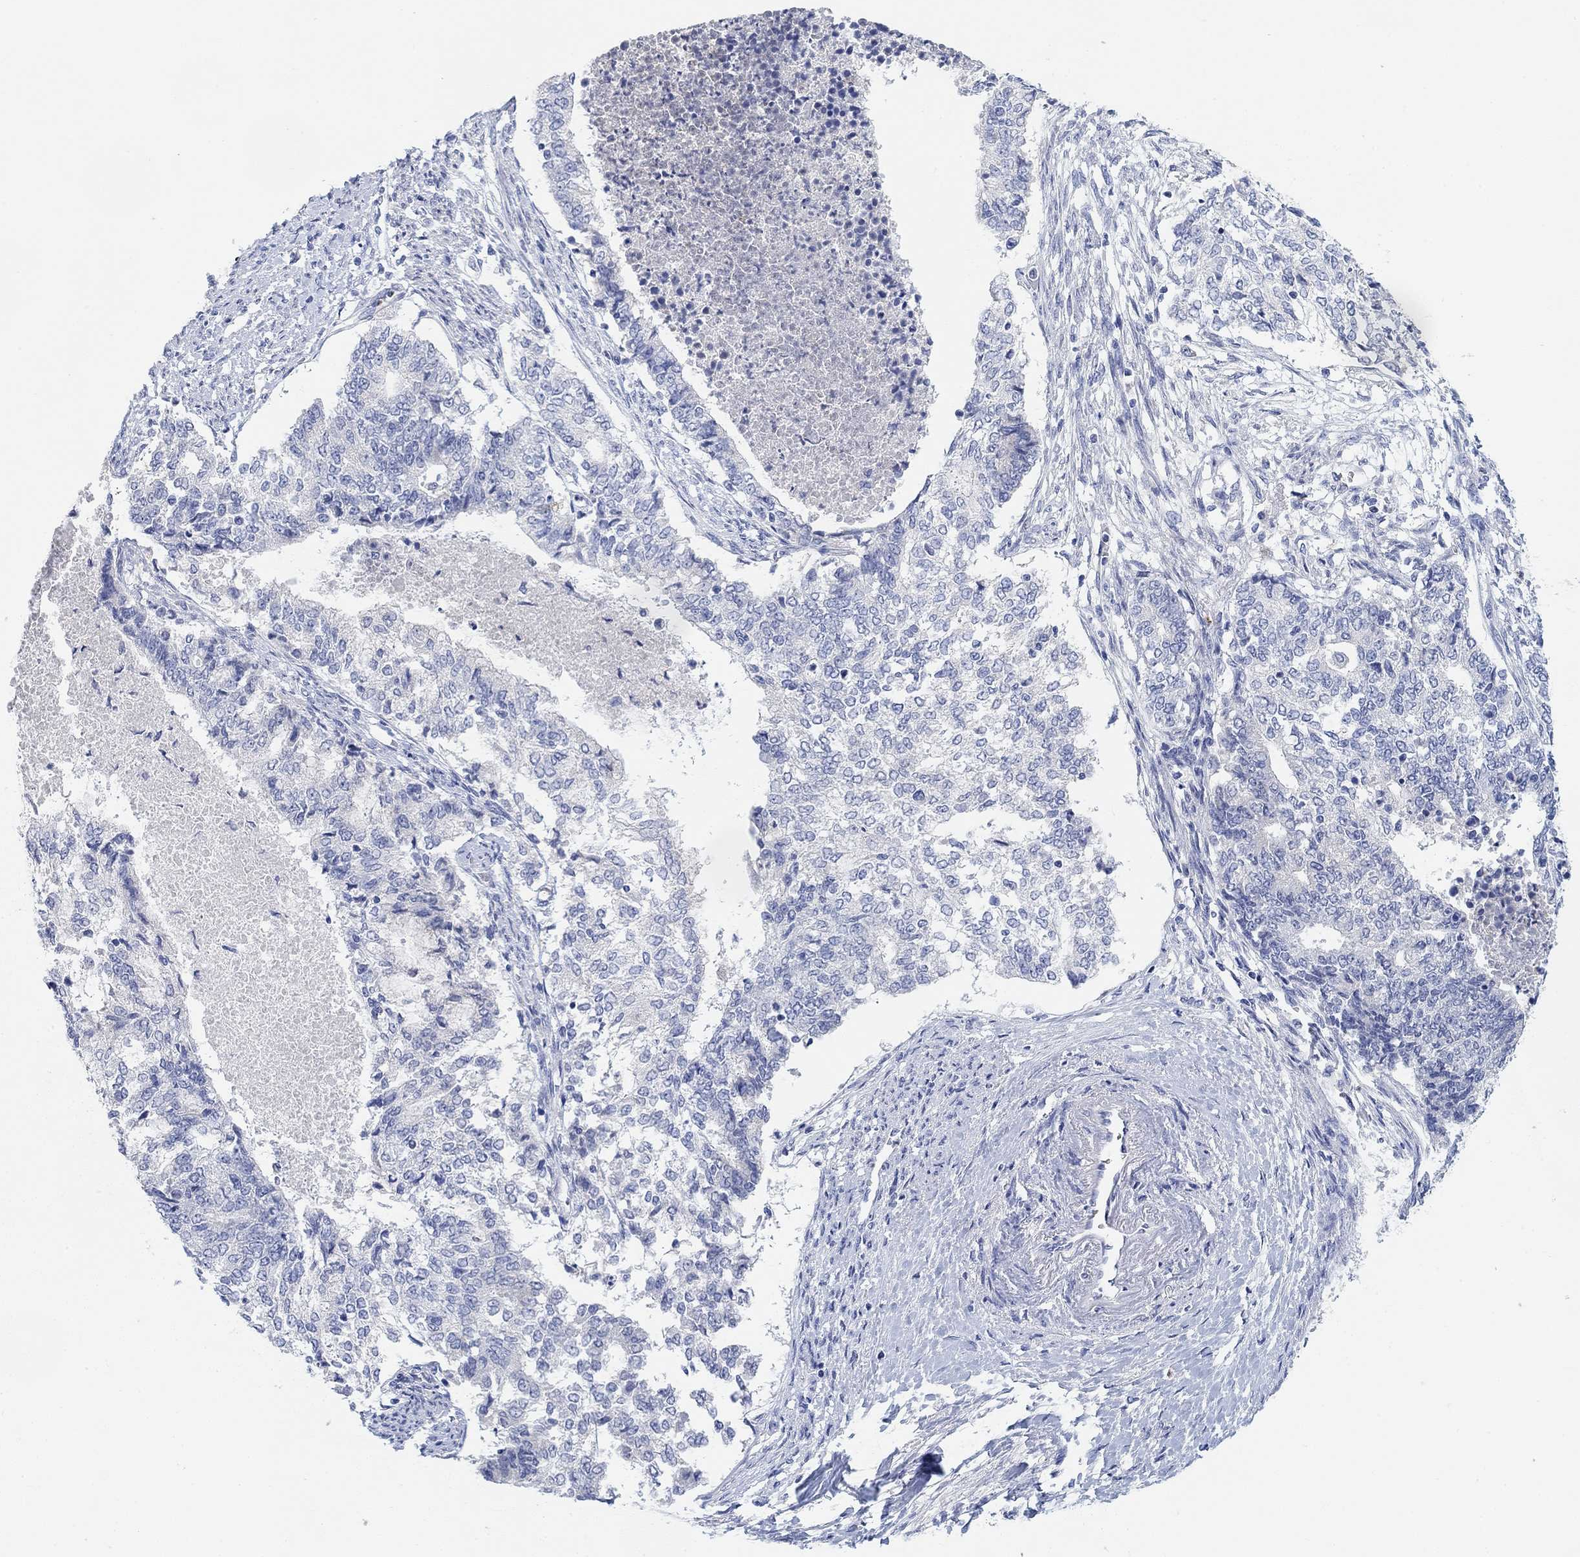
{"staining": {"intensity": "negative", "quantity": "none", "location": "none"}, "tissue": "endometrial cancer", "cell_type": "Tumor cells", "image_type": "cancer", "snomed": [{"axis": "morphology", "description": "Adenocarcinoma, NOS"}, {"axis": "topography", "description": "Endometrium"}], "caption": "IHC of endometrial adenocarcinoma exhibits no positivity in tumor cells.", "gene": "VAT1L", "patient": {"sex": "female", "age": 65}}